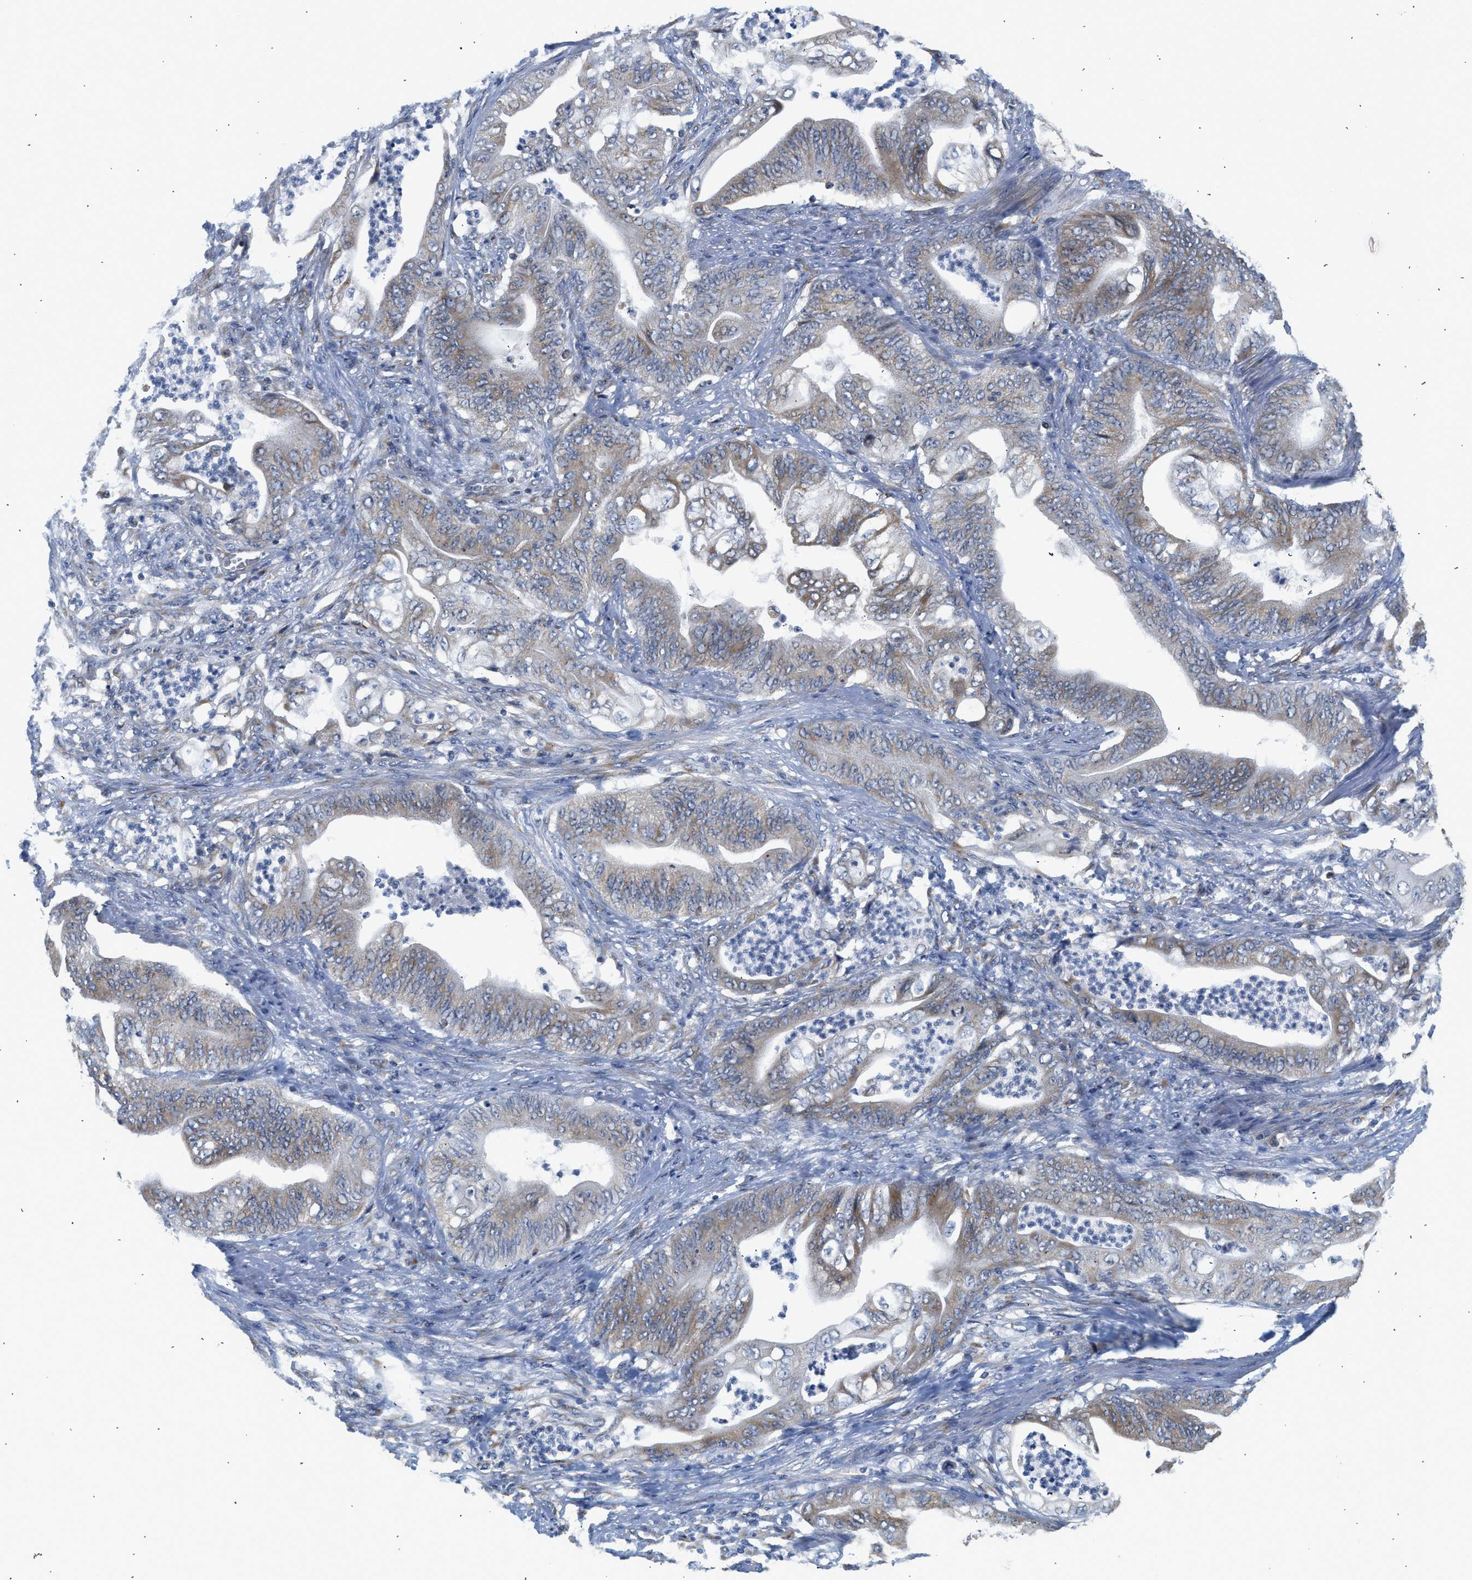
{"staining": {"intensity": "weak", "quantity": "25%-75%", "location": "cytoplasmic/membranous"}, "tissue": "stomach cancer", "cell_type": "Tumor cells", "image_type": "cancer", "snomed": [{"axis": "morphology", "description": "Adenocarcinoma, NOS"}, {"axis": "topography", "description": "Stomach"}], "caption": "Immunohistochemical staining of stomach cancer shows low levels of weak cytoplasmic/membranous positivity in approximately 25%-75% of tumor cells.", "gene": "PIM1", "patient": {"sex": "female", "age": 73}}